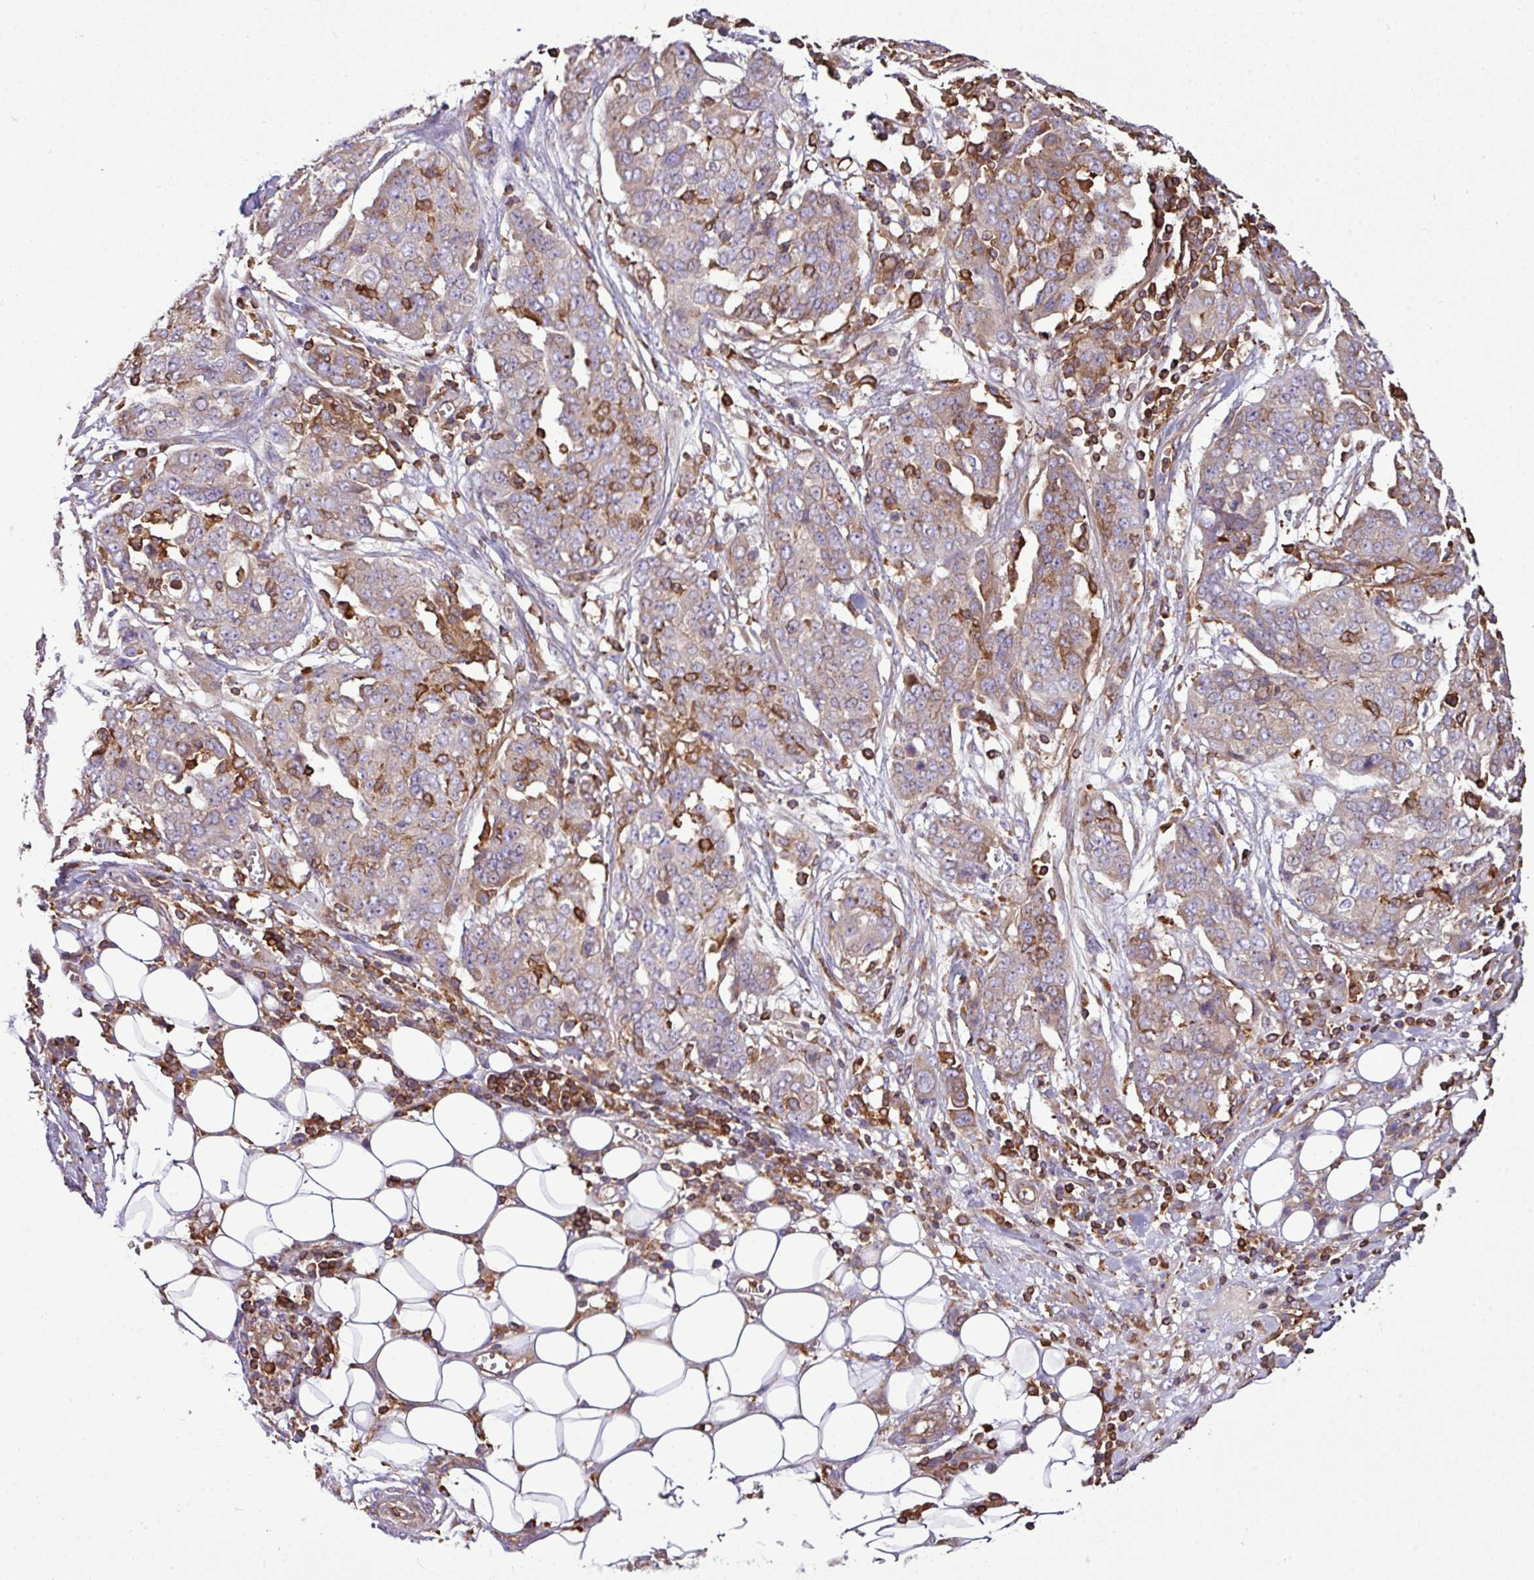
{"staining": {"intensity": "weak", "quantity": "<25%", "location": "cytoplasmic/membranous"}, "tissue": "ovarian cancer", "cell_type": "Tumor cells", "image_type": "cancer", "snomed": [{"axis": "morphology", "description": "Cystadenocarcinoma, serous, NOS"}, {"axis": "topography", "description": "Soft tissue"}, {"axis": "topography", "description": "Ovary"}], "caption": "Tumor cells show no significant protein positivity in ovarian cancer.", "gene": "PGAP6", "patient": {"sex": "female", "age": 57}}